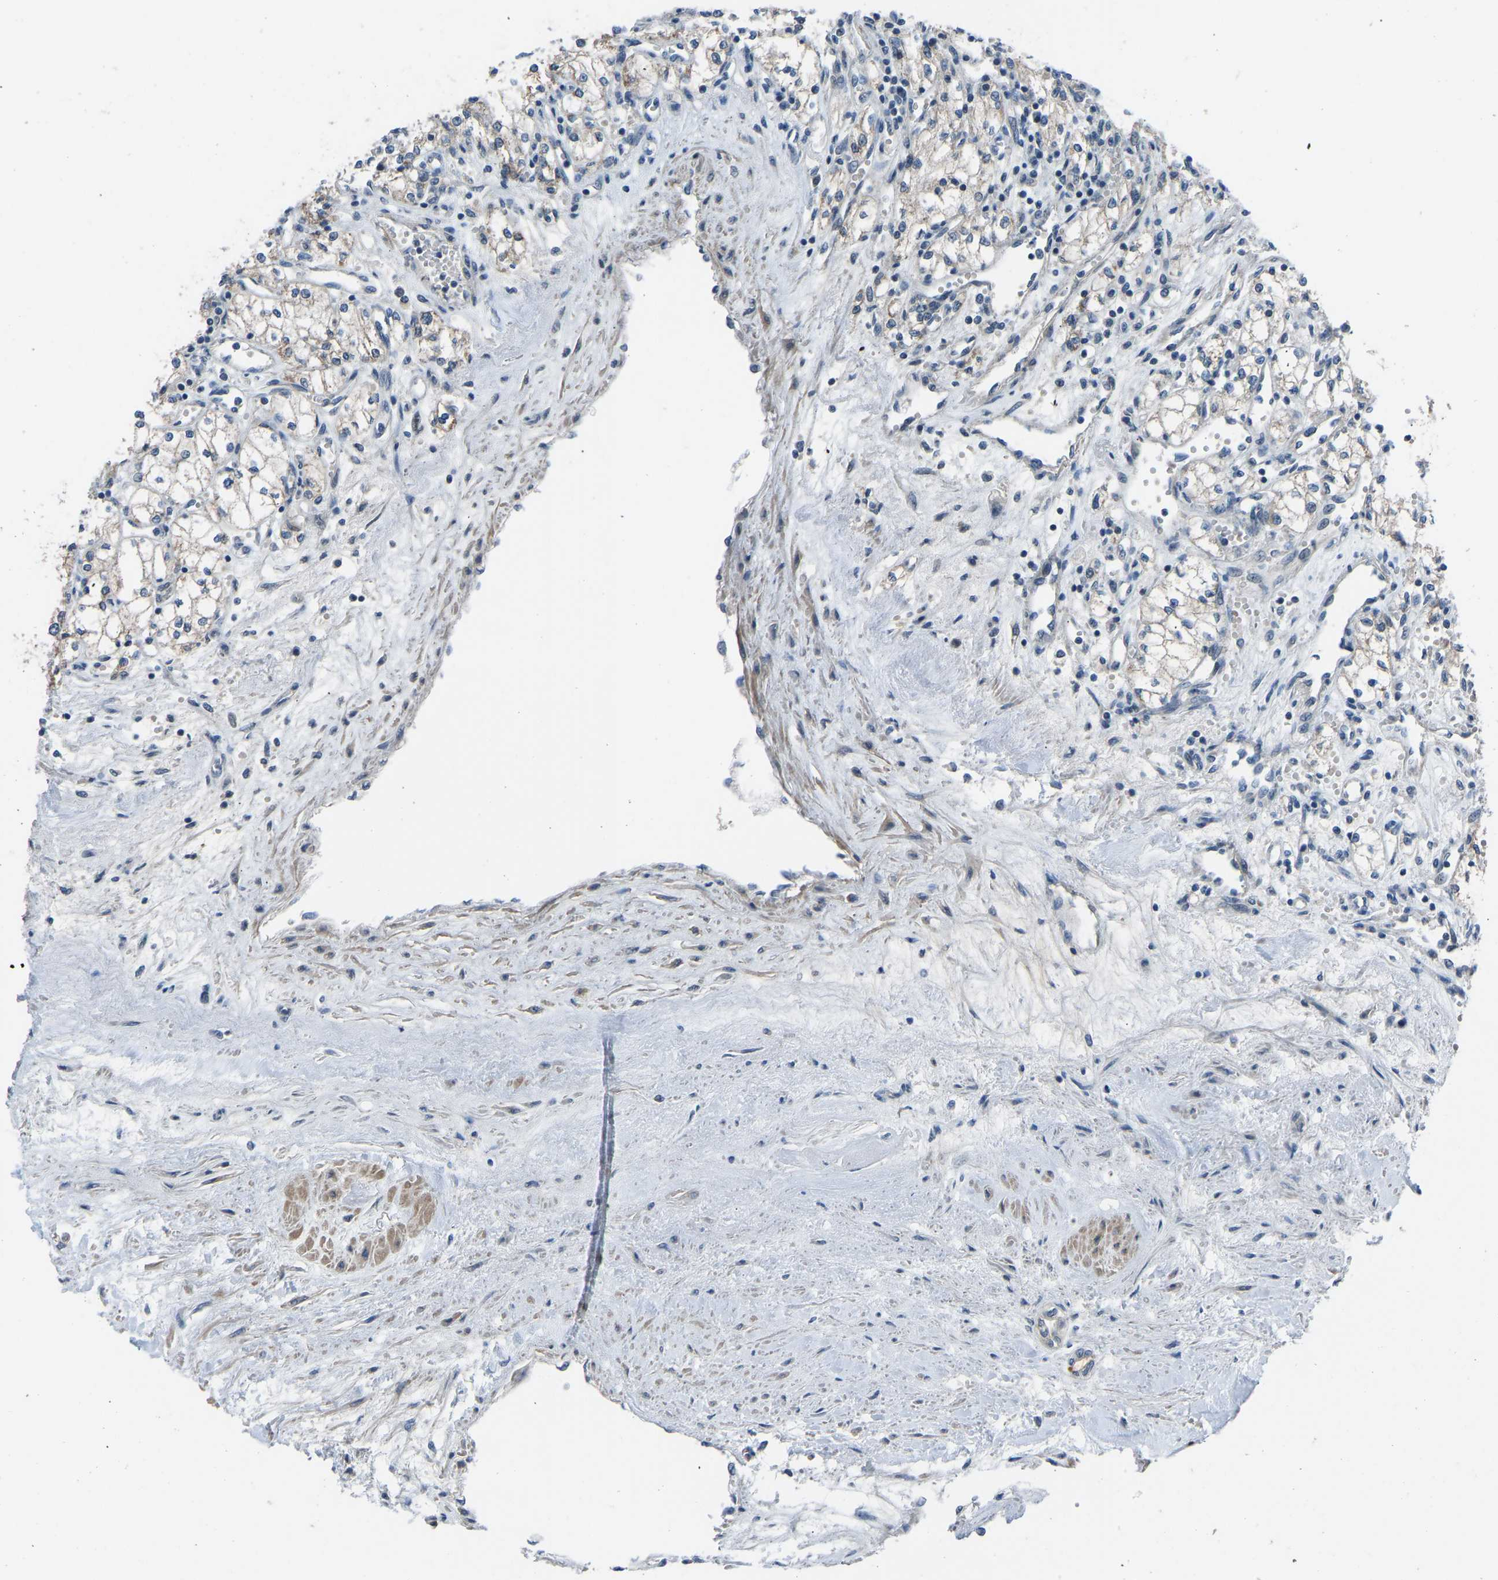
{"staining": {"intensity": "weak", "quantity": "<25%", "location": "cytoplasmic/membranous"}, "tissue": "renal cancer", "cell_type": "Tumor cells", "image_type": "cancer", "snomed": [{"axis": "morphology", "description": "Adenocarcinoma, NOS"}, {"axis": "topography", "description": "Kidney"}], "caption": "This is an IHC photomicrograph of human renal adenocarcinoma. There is no positivity in tumor cells.", "gene": "CDK2AP1", "patient": {"sex": "male", "age": 59}}